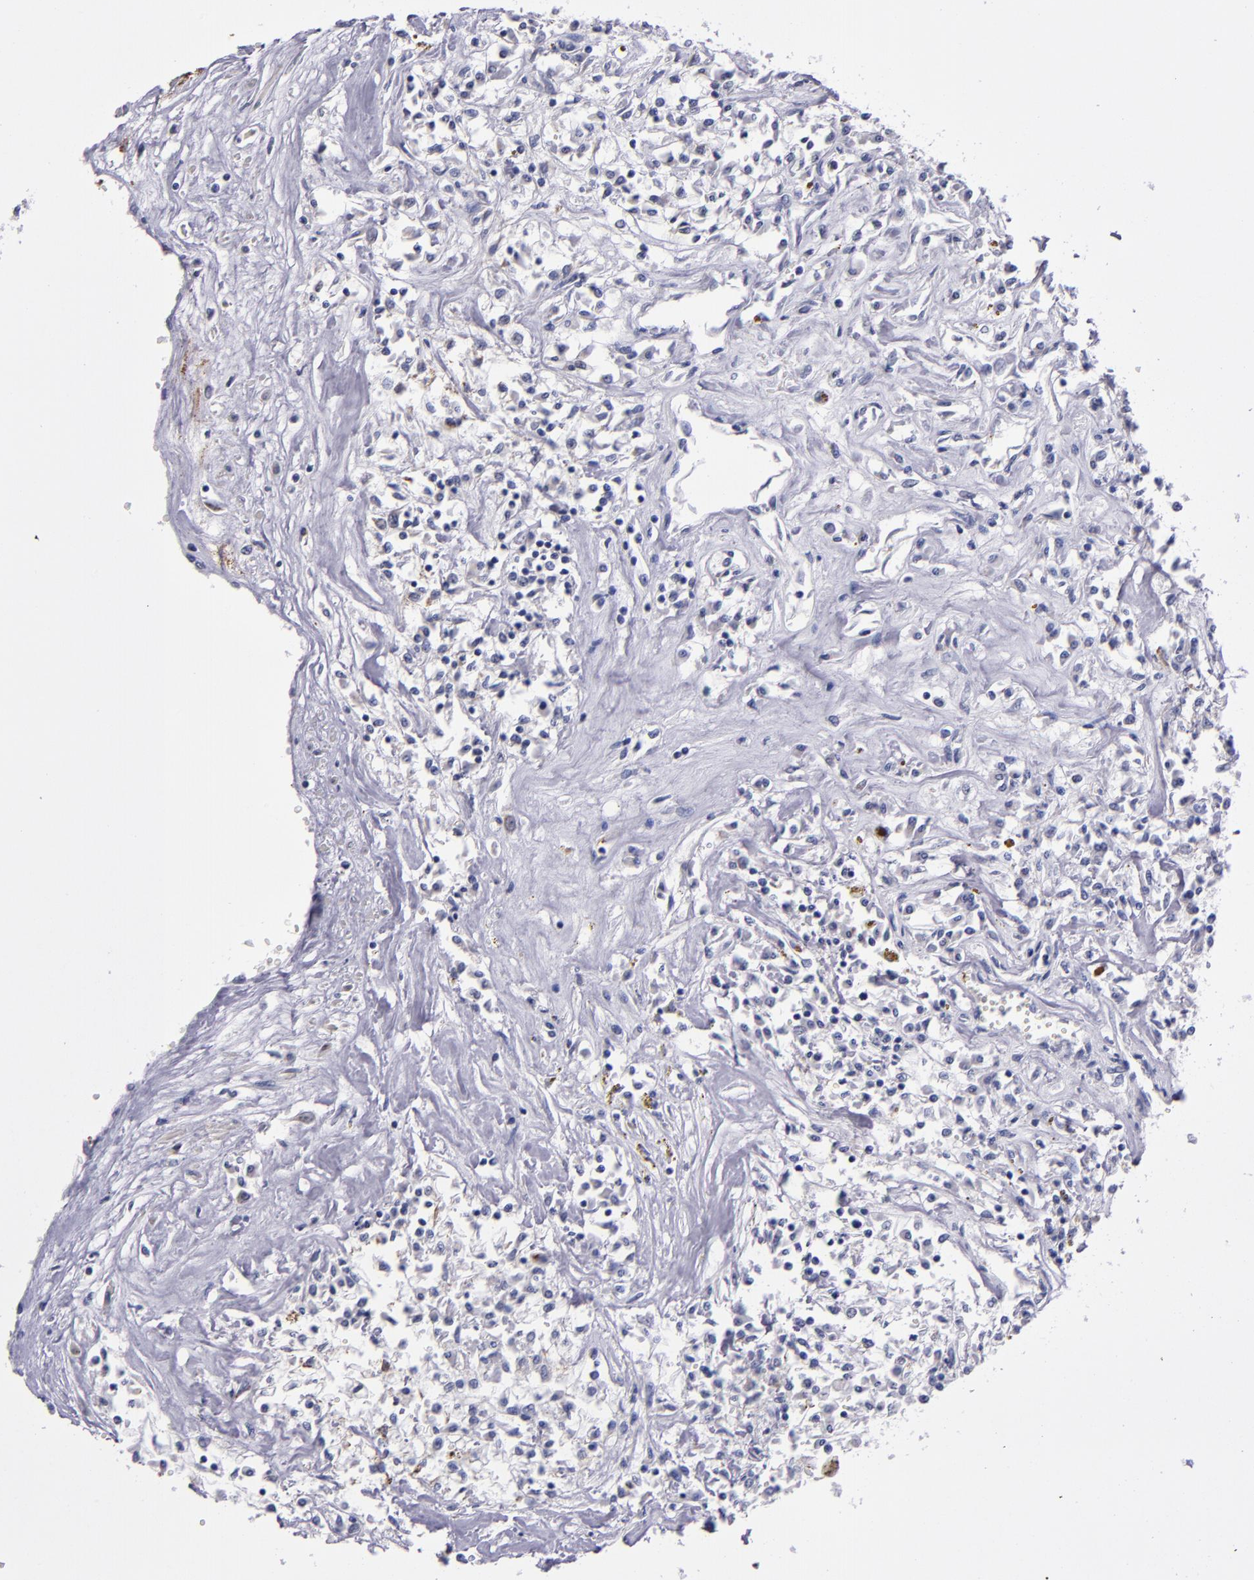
{"staining": {"intensity": "negative", "quantity": "none", "location": "none"}, "tissue": "renal cancer", "cell_type": "Tumor cells", "image_type": "cancer", "snomed": [{"axis": "morphology", "description": "Adenocarcinoma, NOS"}, {"axis": "topography", "description": "Kidney"}], "caption": "Immunohistochemistry micrograph of neoplastic tissue: adenocarcinoma (renal) stained with DAB reveals no significant protein staining in tumor cells.", "gene": "RAB41", "patient": {"sex": "male", "age": 78}}